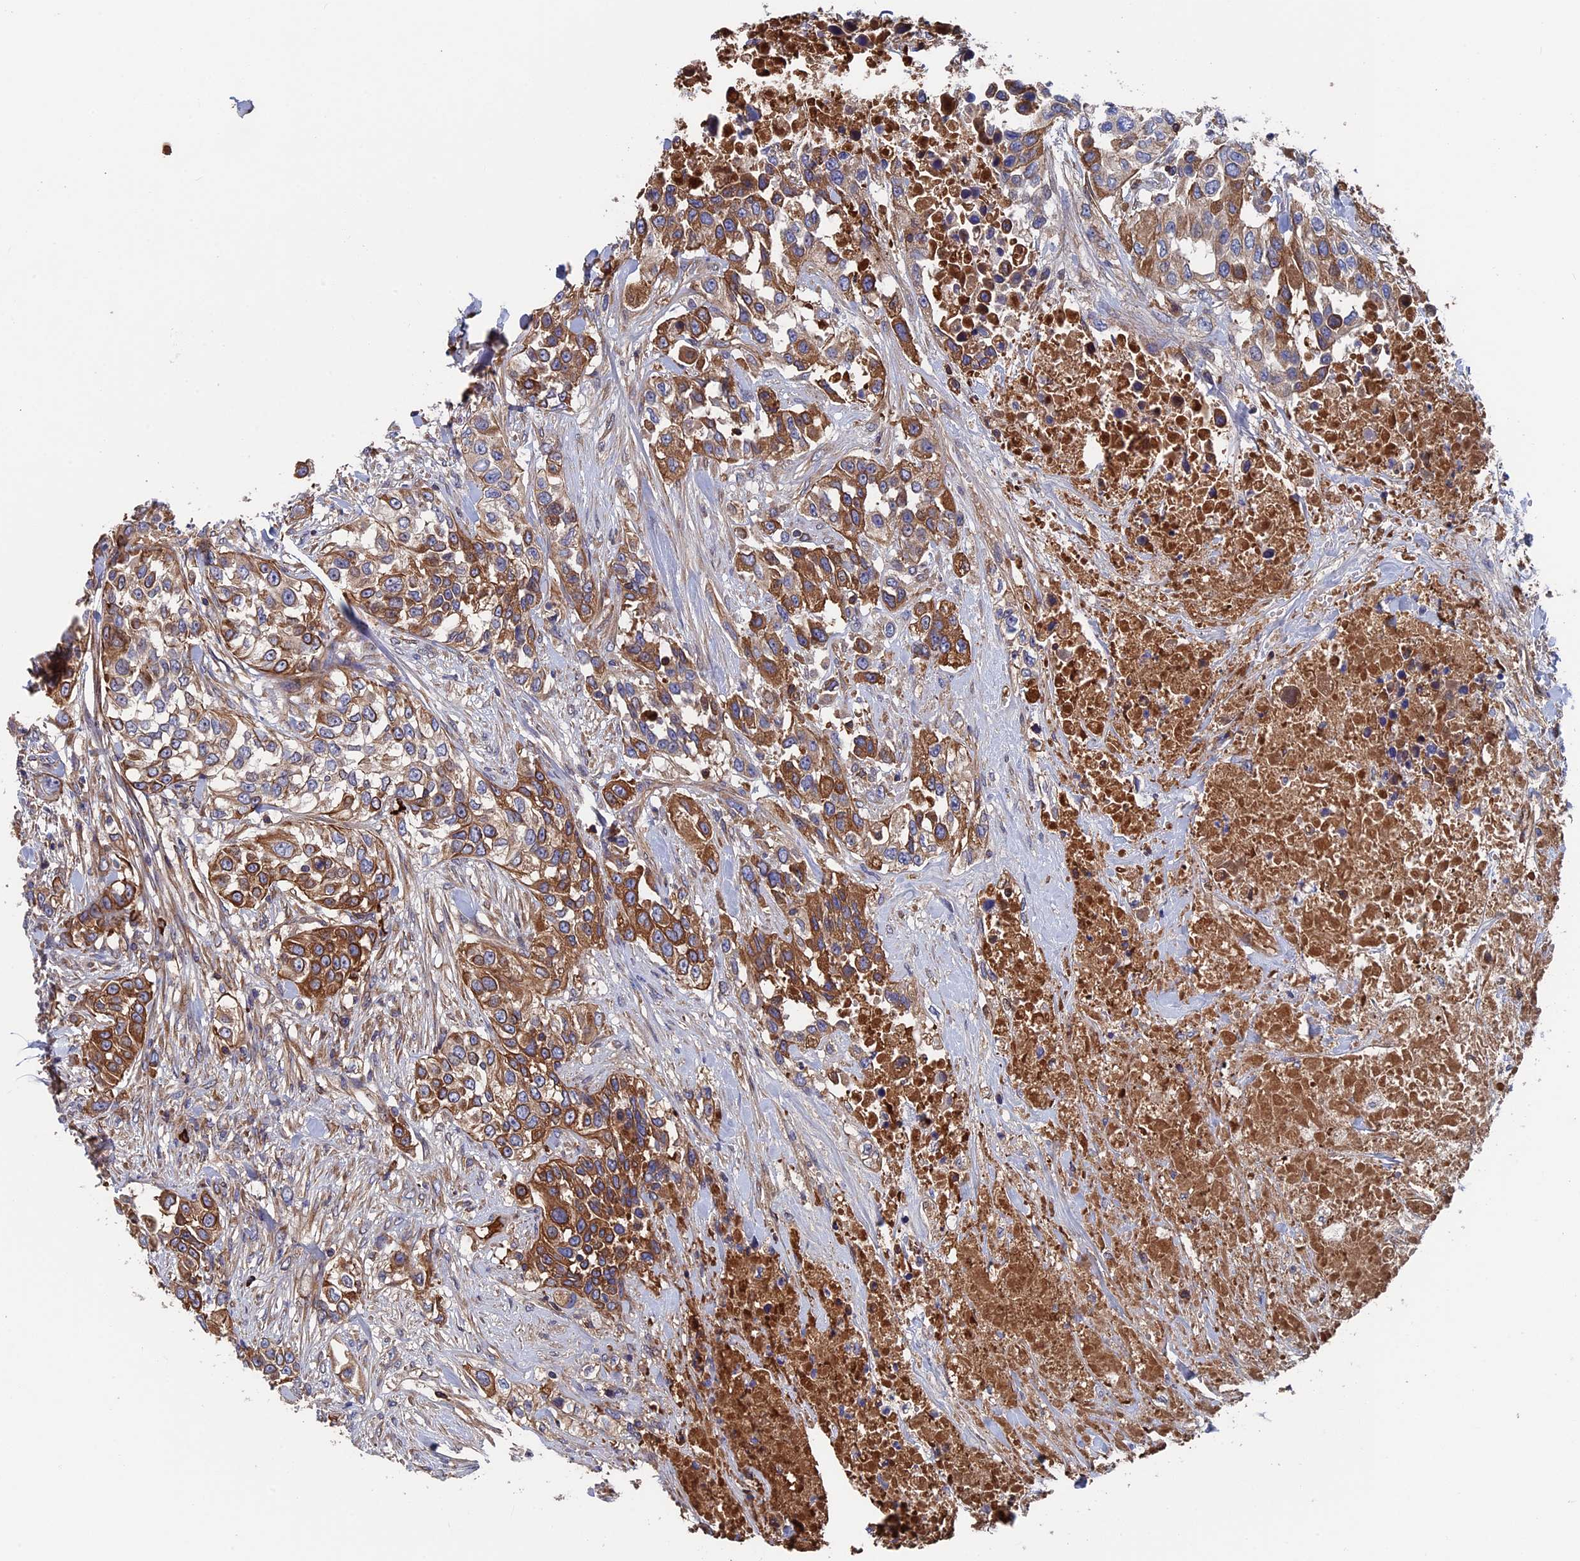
{"staining": {"intensity": "moderate", "quantity": ">75%", "location": "cytoplasmic/membranous"}, "tissue": "urothelial cancer", "cell_type": "Tumor cells", "image_type": "cancer", "snomed": [{"axis": "morphology", "description": "Urothelial carcinoma, High grade"}, {"axis": "topography", "description": "Urinary bladder"}], "caption": "High-grade urothelial carcinoma stained with immunohistochemistry displays moderate cytoplasmic/membranous staining in about >75% of tumor cells. The staining is performed using DAB brown chromogen to label protein expression. The nuclei are counter-stained blue using hematoxylin.", "gene": "RPUSD1", "patient": {"sex": "female", "age": 80}}